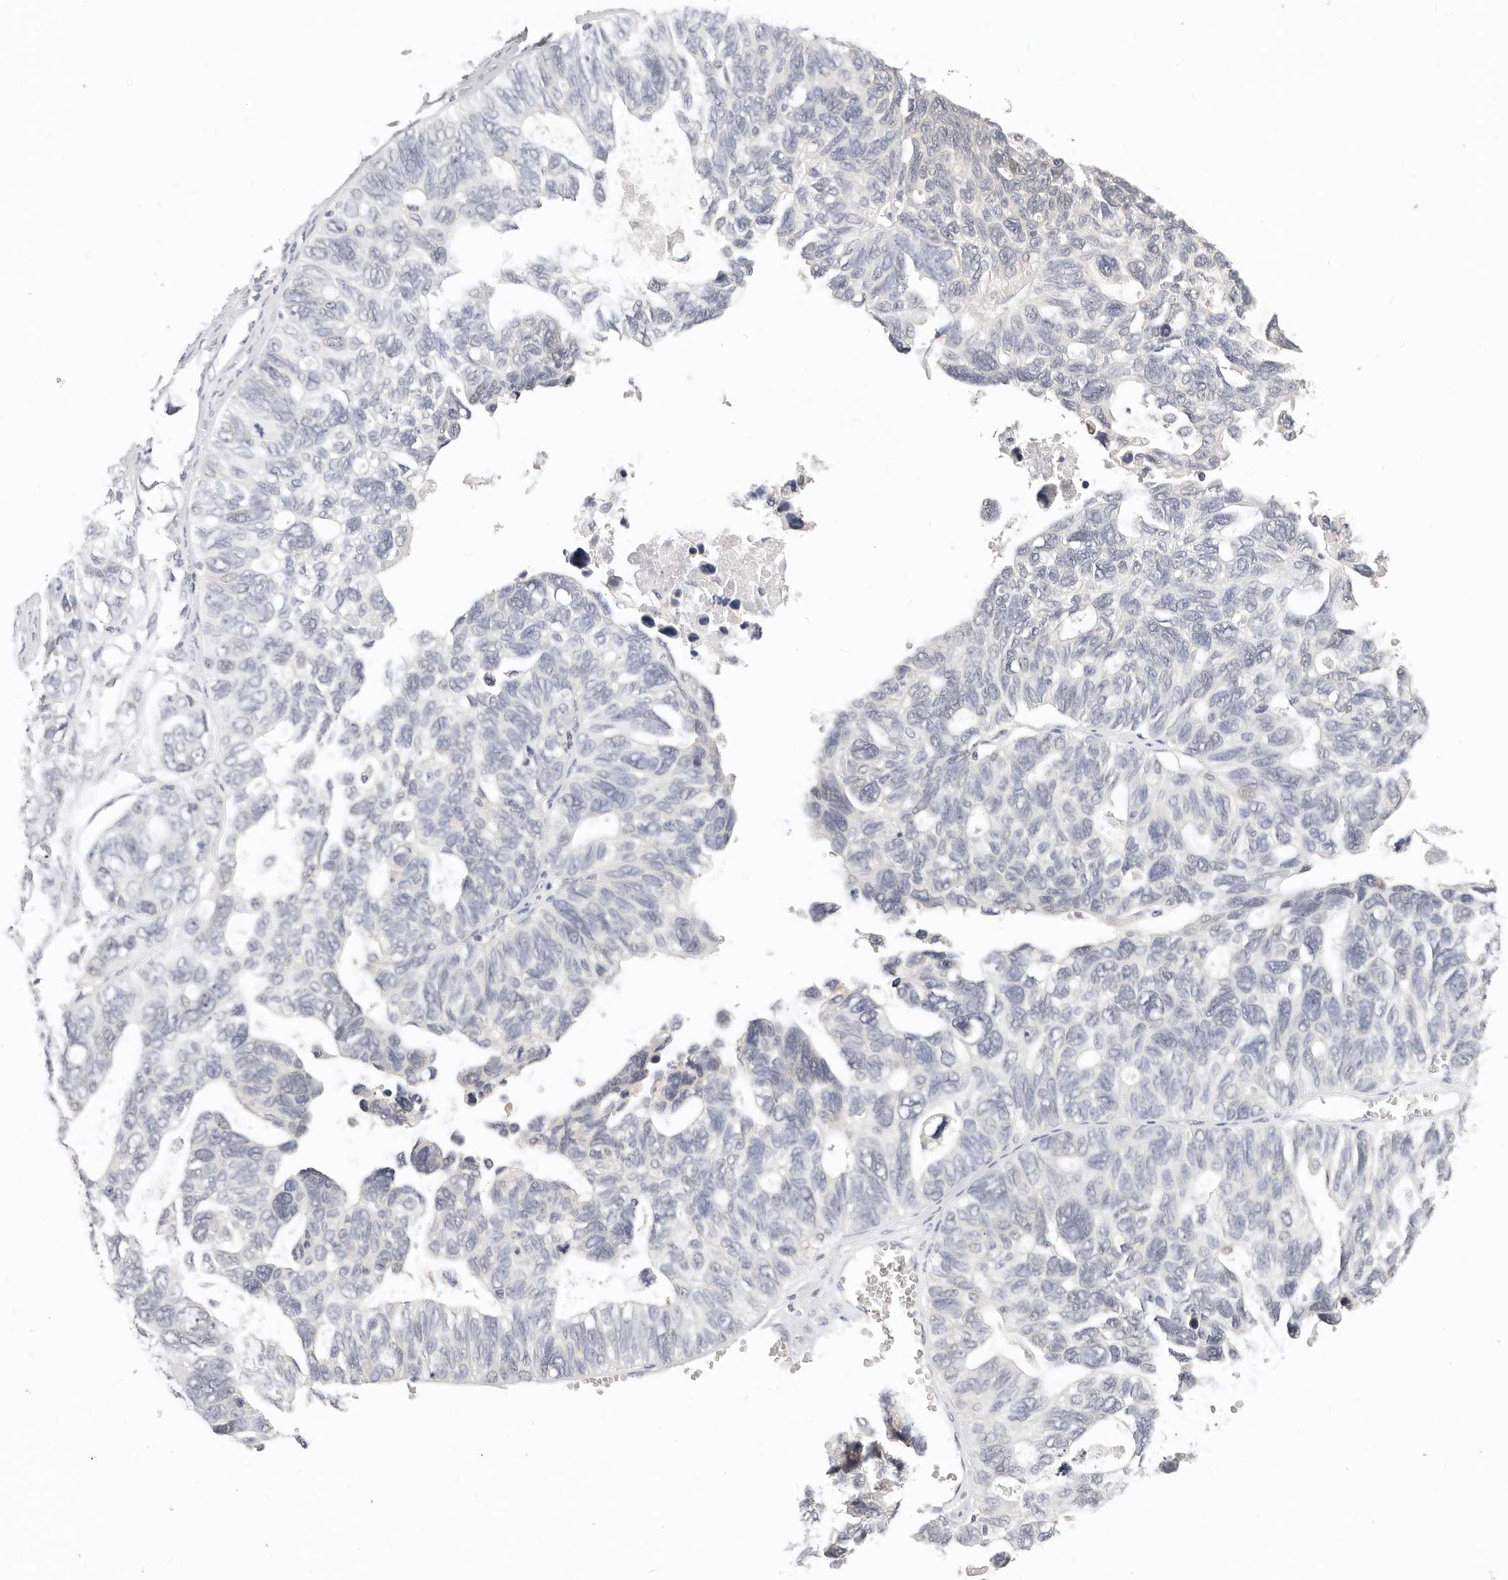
{"staining": {"intensity": "negative", "quantity": "none", "location": "none"}, "tissue": "ovarian cancer", "cell_type": "Tumor cells", "image_type": "cancer", "snomed": [{"axis": "morphology", "description": "Cystadenocarcinoma, serous, NOS"}, {"axis": "topography", "description": "Ovary"}], "caption": "Immunohistochemical staining of ovarian cancer displays no significant positivity in tumor cells. (DAB (3,3'-diaminobenzidine) IHC, high magnification).", "gene": "GGPS1", "patient": {"sex": "female", "age": 79}}